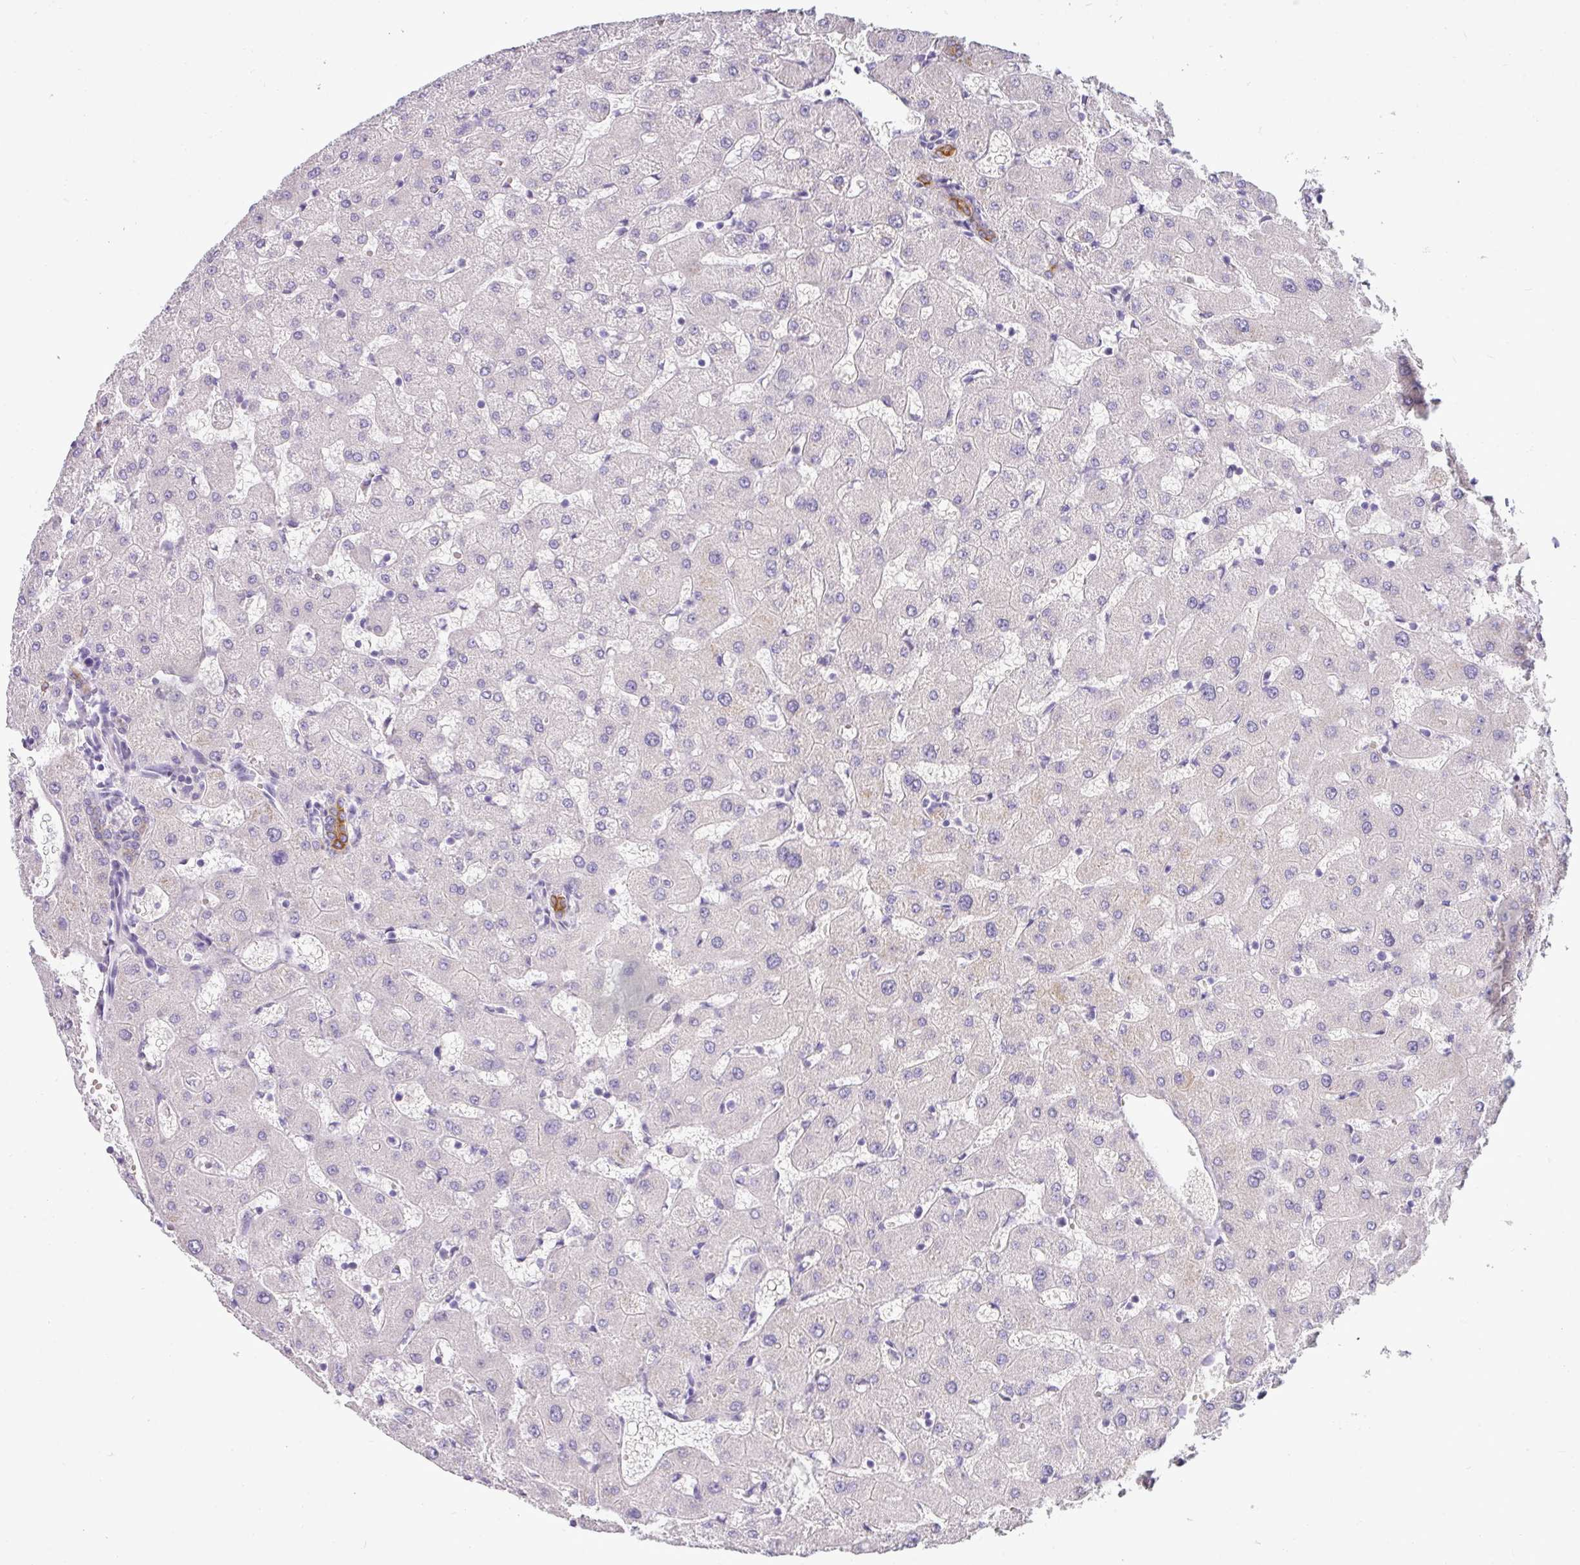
{"staining": {"intensity": "strong", "quantity": ">75%", "location": "cytoplasmic/membranous"}, "tissue": "liver", "cell_type": "Cholangiocytes", "image_type": "normal", "snomed": [{"axis": "morphology", "description": "Normal tissue, NOS"}, {"axis": "topography", "description": "Liver"}], "caption": "This histopathology image exhibits immunohistochemistry staining of unremarkable human liver, with high strong cytoplasmic/membranous staining in about >75% of cholangiocytes.", "gene": "ASXL3", "patient": {"sex": "female", "age": 63}}